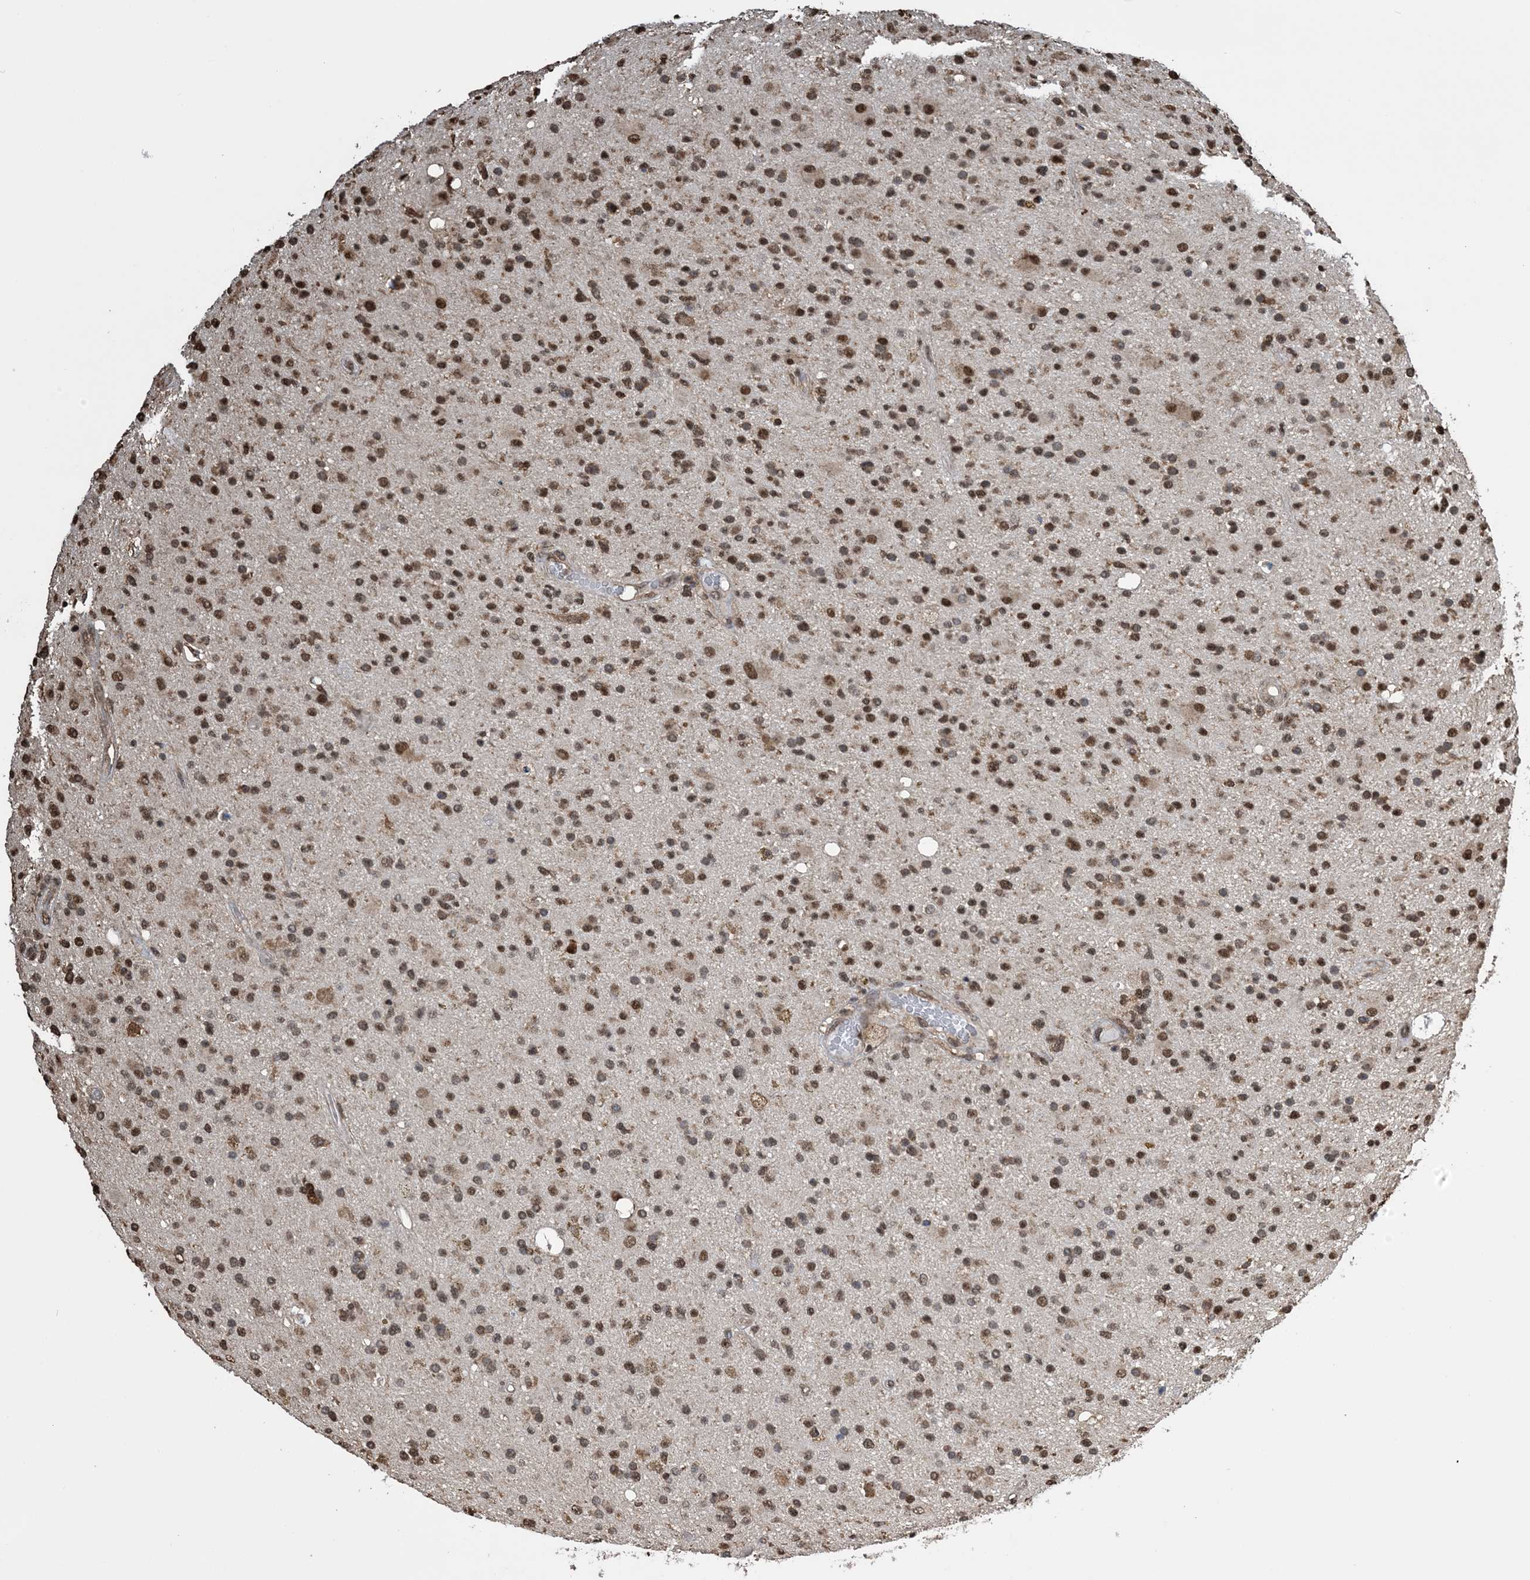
{"staining": {"intensity": "moderate", "quantity": ">75%", "location": "nuclear"}, "tissue": "glioma", "cell_type": "Tumor cells", "image_type": "cancer", "snomed": [{"axis": "morphology", "description": "Glioma, malignant, High grade"}, {"axis": "topography", "description": "Brain"}], "caption": "Protein expression analysis of human malignant high-grade glioma reveals moderate nuclear expression in about >75% of tumor cells.", "gene": "HSPA1A", "patient": {"sex": "male", "age": 33}}